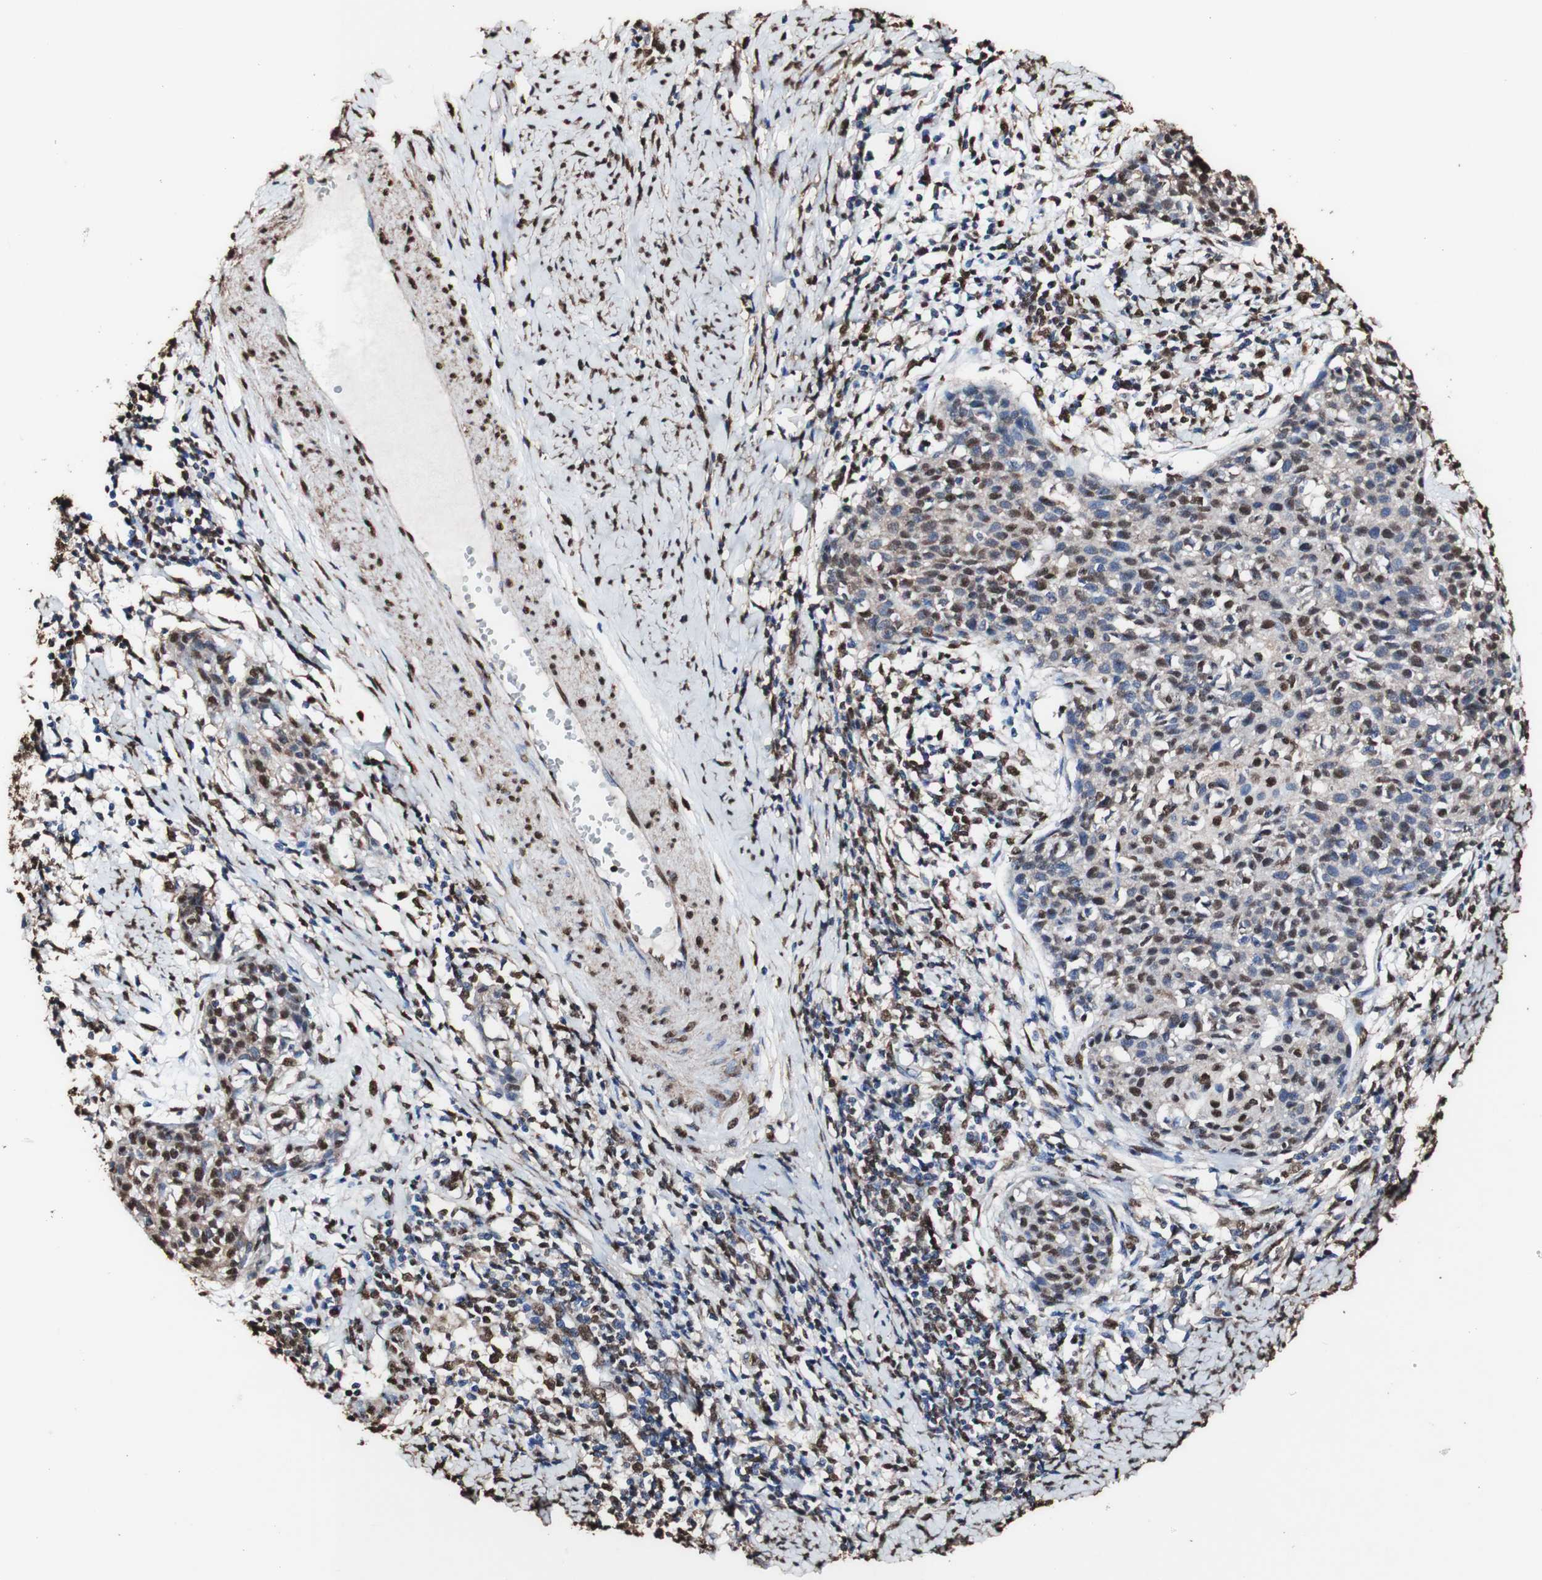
{"staining": {"intensity": "strong", "quantity": "25%-75%", "location": "cytoplasmic/membranous,nuclear"}, "tissue": "cervical cancer", "cell_type": "Tumor cells", "image_type": "cancer", "snomed": [{"axis": "morphology", "description": "Squamous cell carcinoma, NOS"}, {"axis": "topography", "description": "Cervix"}], "caption": "Cervical squamous cell carcinoma stained for a protein demonstrates strong cytoplasmic/membranous and nuclear positivity in tumor cells.", "gene": "PIDD1", "patient": {"sex": "female", "age": 38}}